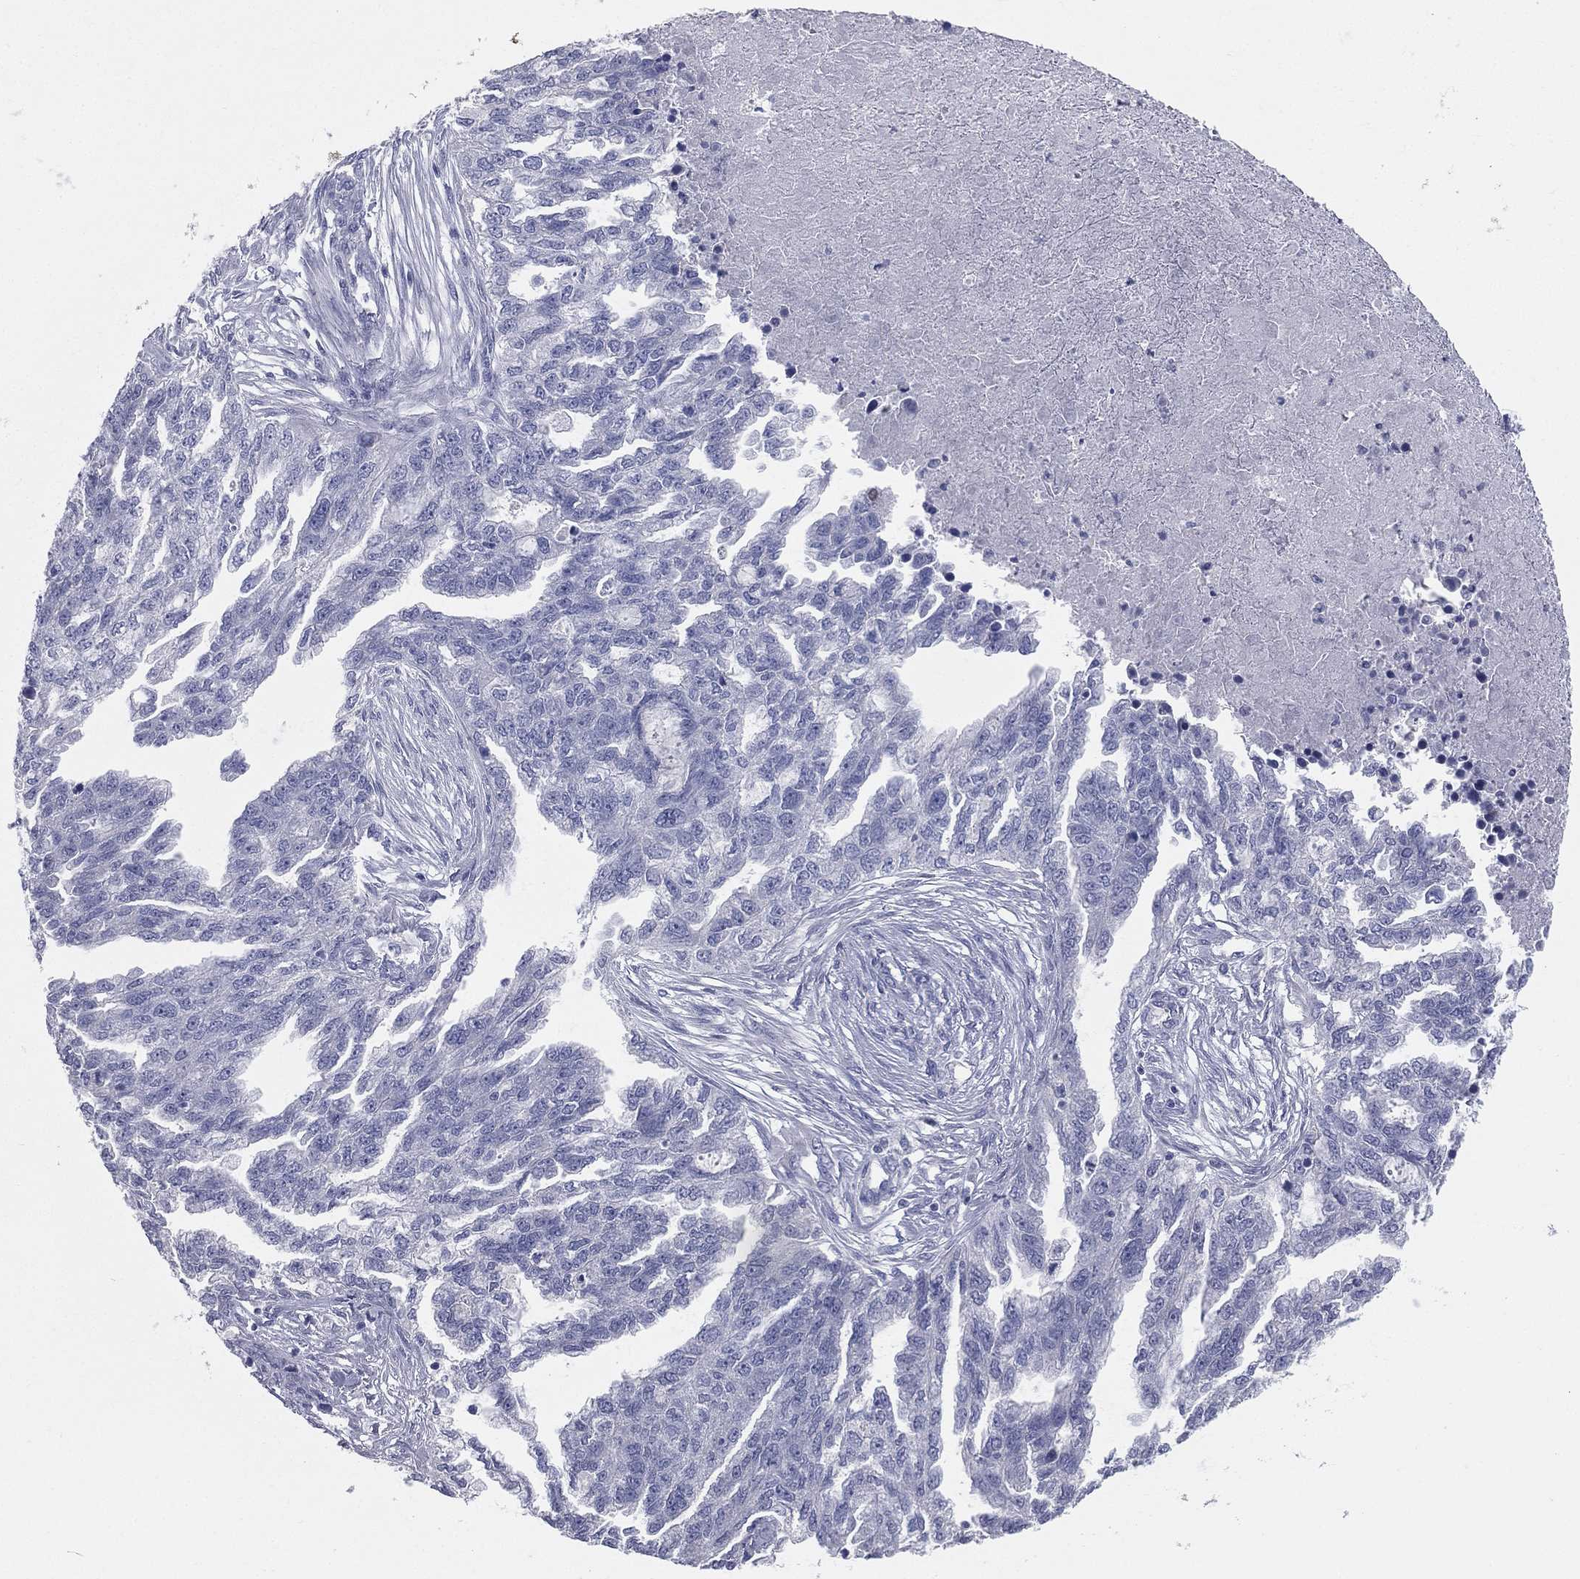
{"staining": {"intensity": "negative", "quantity": "none", "location": "none"}, "tissue": "ovarian cancer", "cell_type": "Tumor cells", "image_type": "cancer", "snomed": [{"axis": "morphology", "description": "Cystadenocarcinoma, serous, NOS"}, {"axis": "topography", "description": "Ovary"}], "caption": "Tumor cells are negative for protein expression in human ovarian cancer.", "gene": "STK31", "patient": {"sex": "female", "age": 51}}